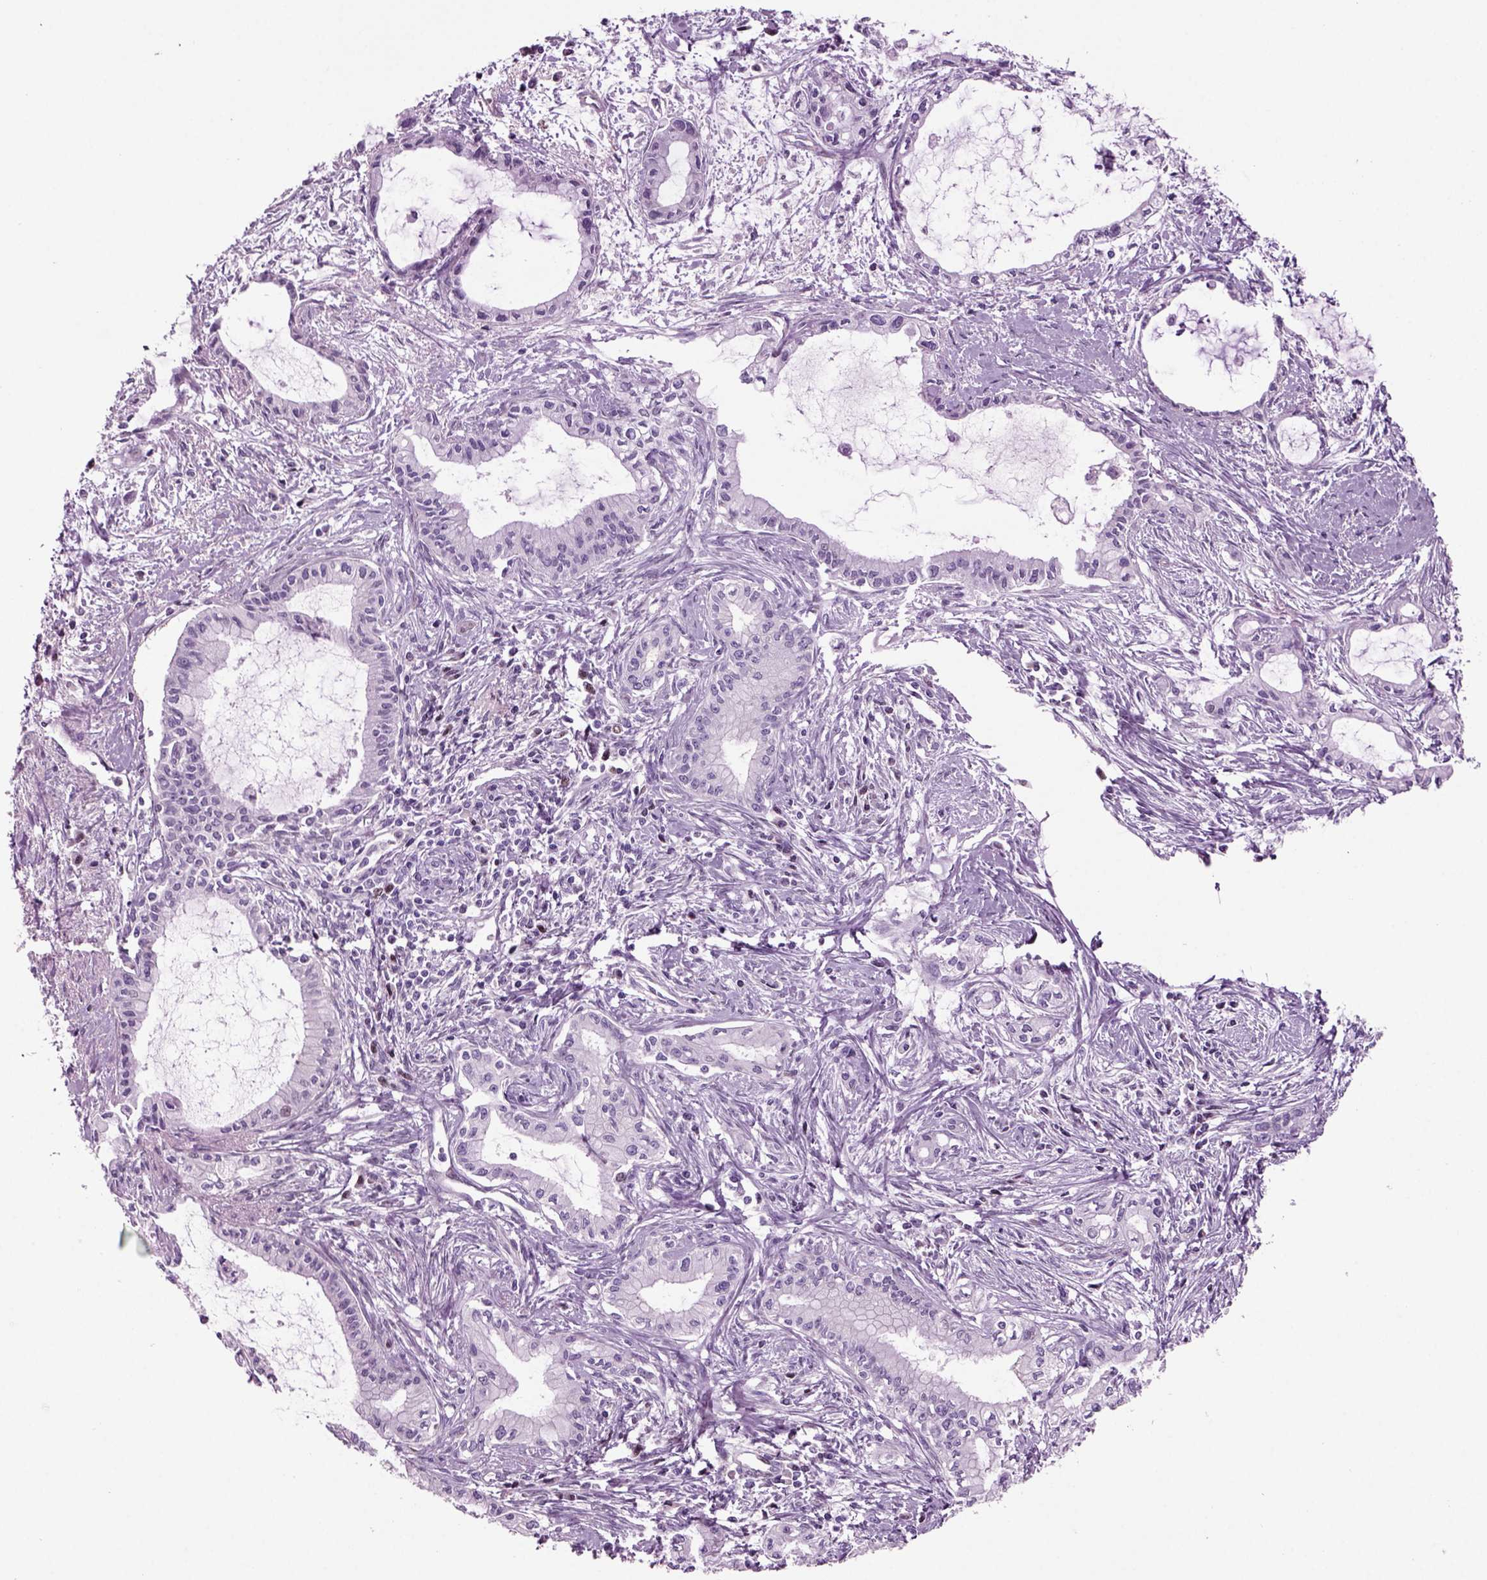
{"staining": {"intensity": "negative", "quantity": "none", "location": "none"}, "tissue": "pancreatic cancer", "cell_type": "Tumor cells", "image_type": "cancer", "snomed": [{"axis": "morphology", "description": "Adenocarcinoma, NOS"}, {"axis": "topography", "description": "Pancreas"}], "caption": "A micrograph of human pancreatic cancer is negative for staining in tumor cells. (Immunohistochemistry, brightfield microscopy, high magnification).", "gene": "ARID3A", "patient": {"sex": "male", "age": 48}}